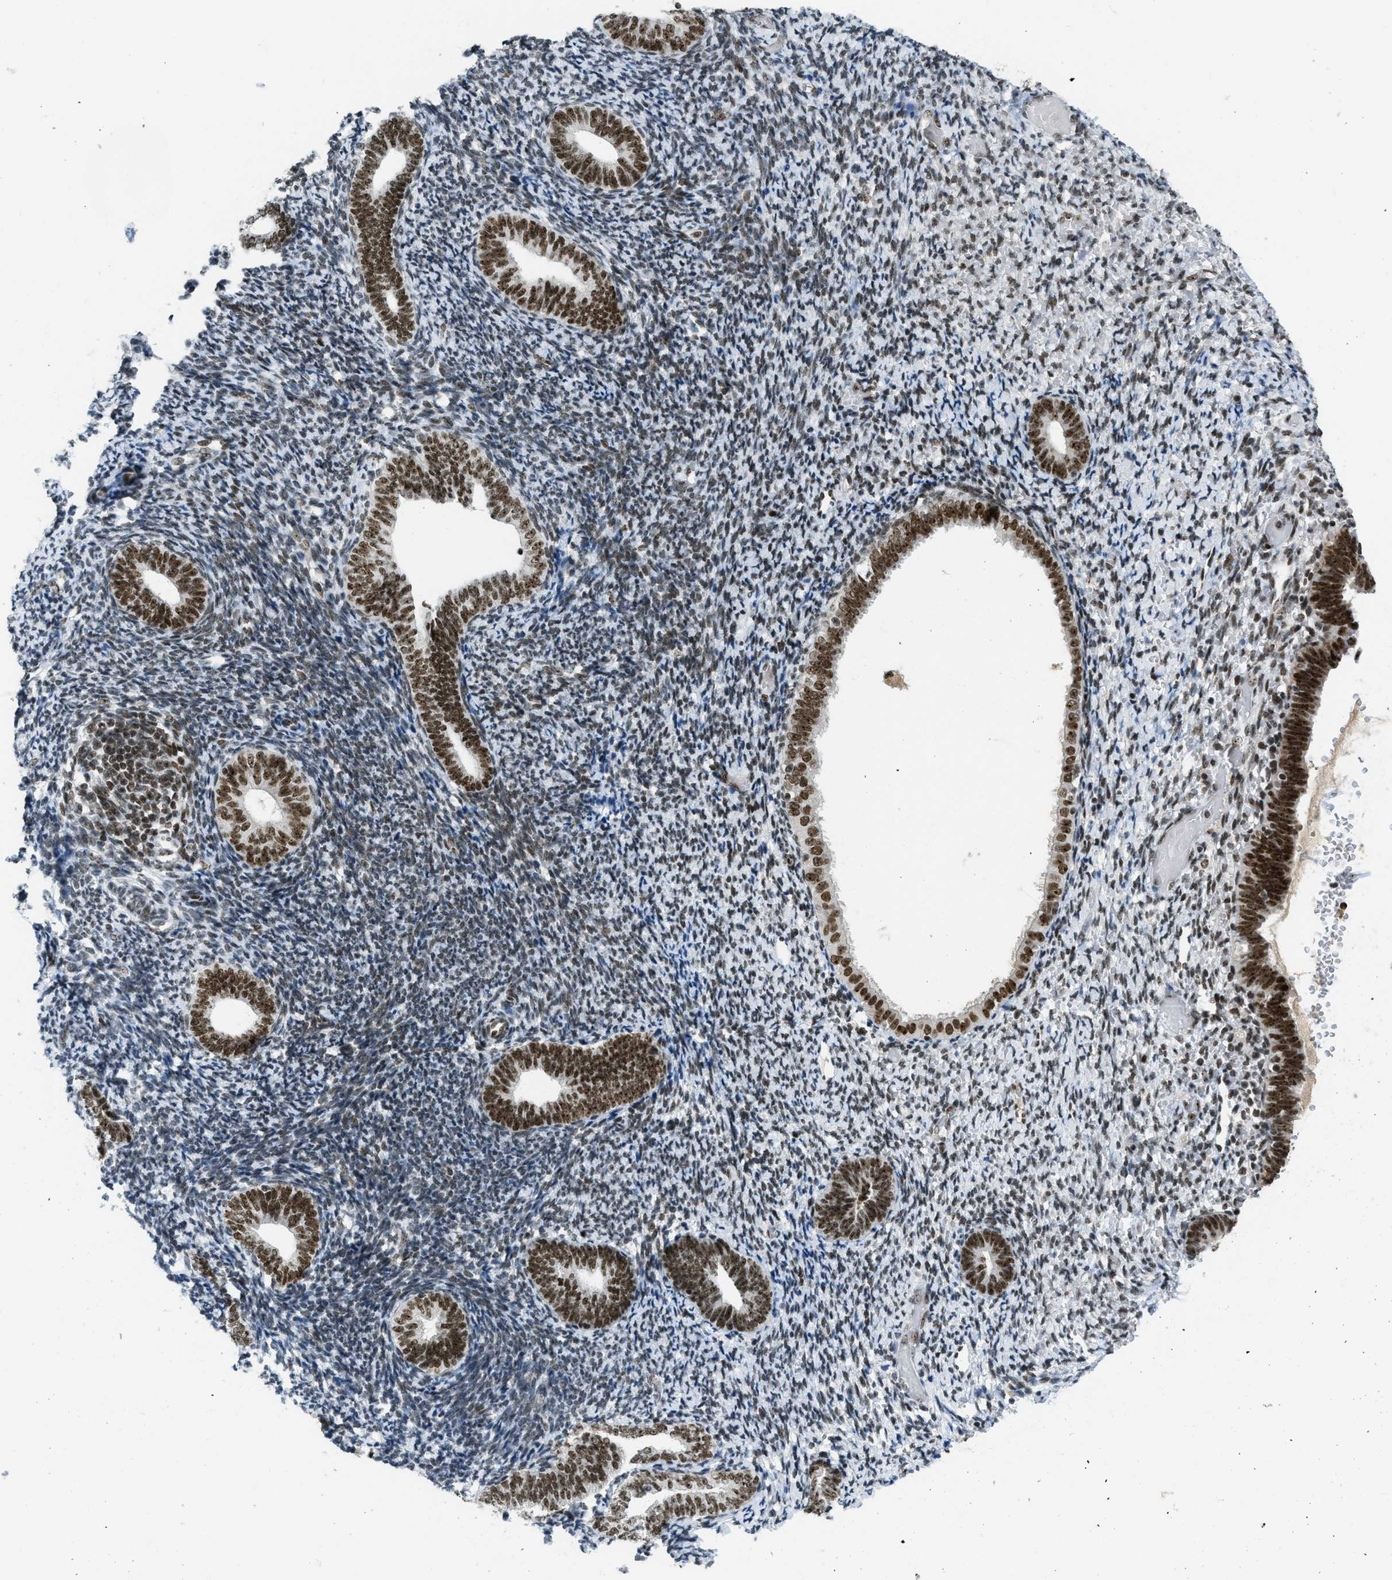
{"staining": {"intensity": "moderate", "quantity": "<25%", "location": "nuclear"}, "tissue": "endometrium", "cell_type": "Cells in endometrial stroma", "image_type": "normal", "snomed": [{"axis": "morphology", "description": "Normal tissue, NOS"}, {"axis": "topography", "description": "Endometrium"}], "caption": "Immunohistochemistry (IHC) (DAB) staining of unremarkable endometrium demonstrates moderate nuclear protein positivity in about <25% of cells in endometrial stroma.", "gene": "URB1", "patient": {"sex": "female", "age": 66}}